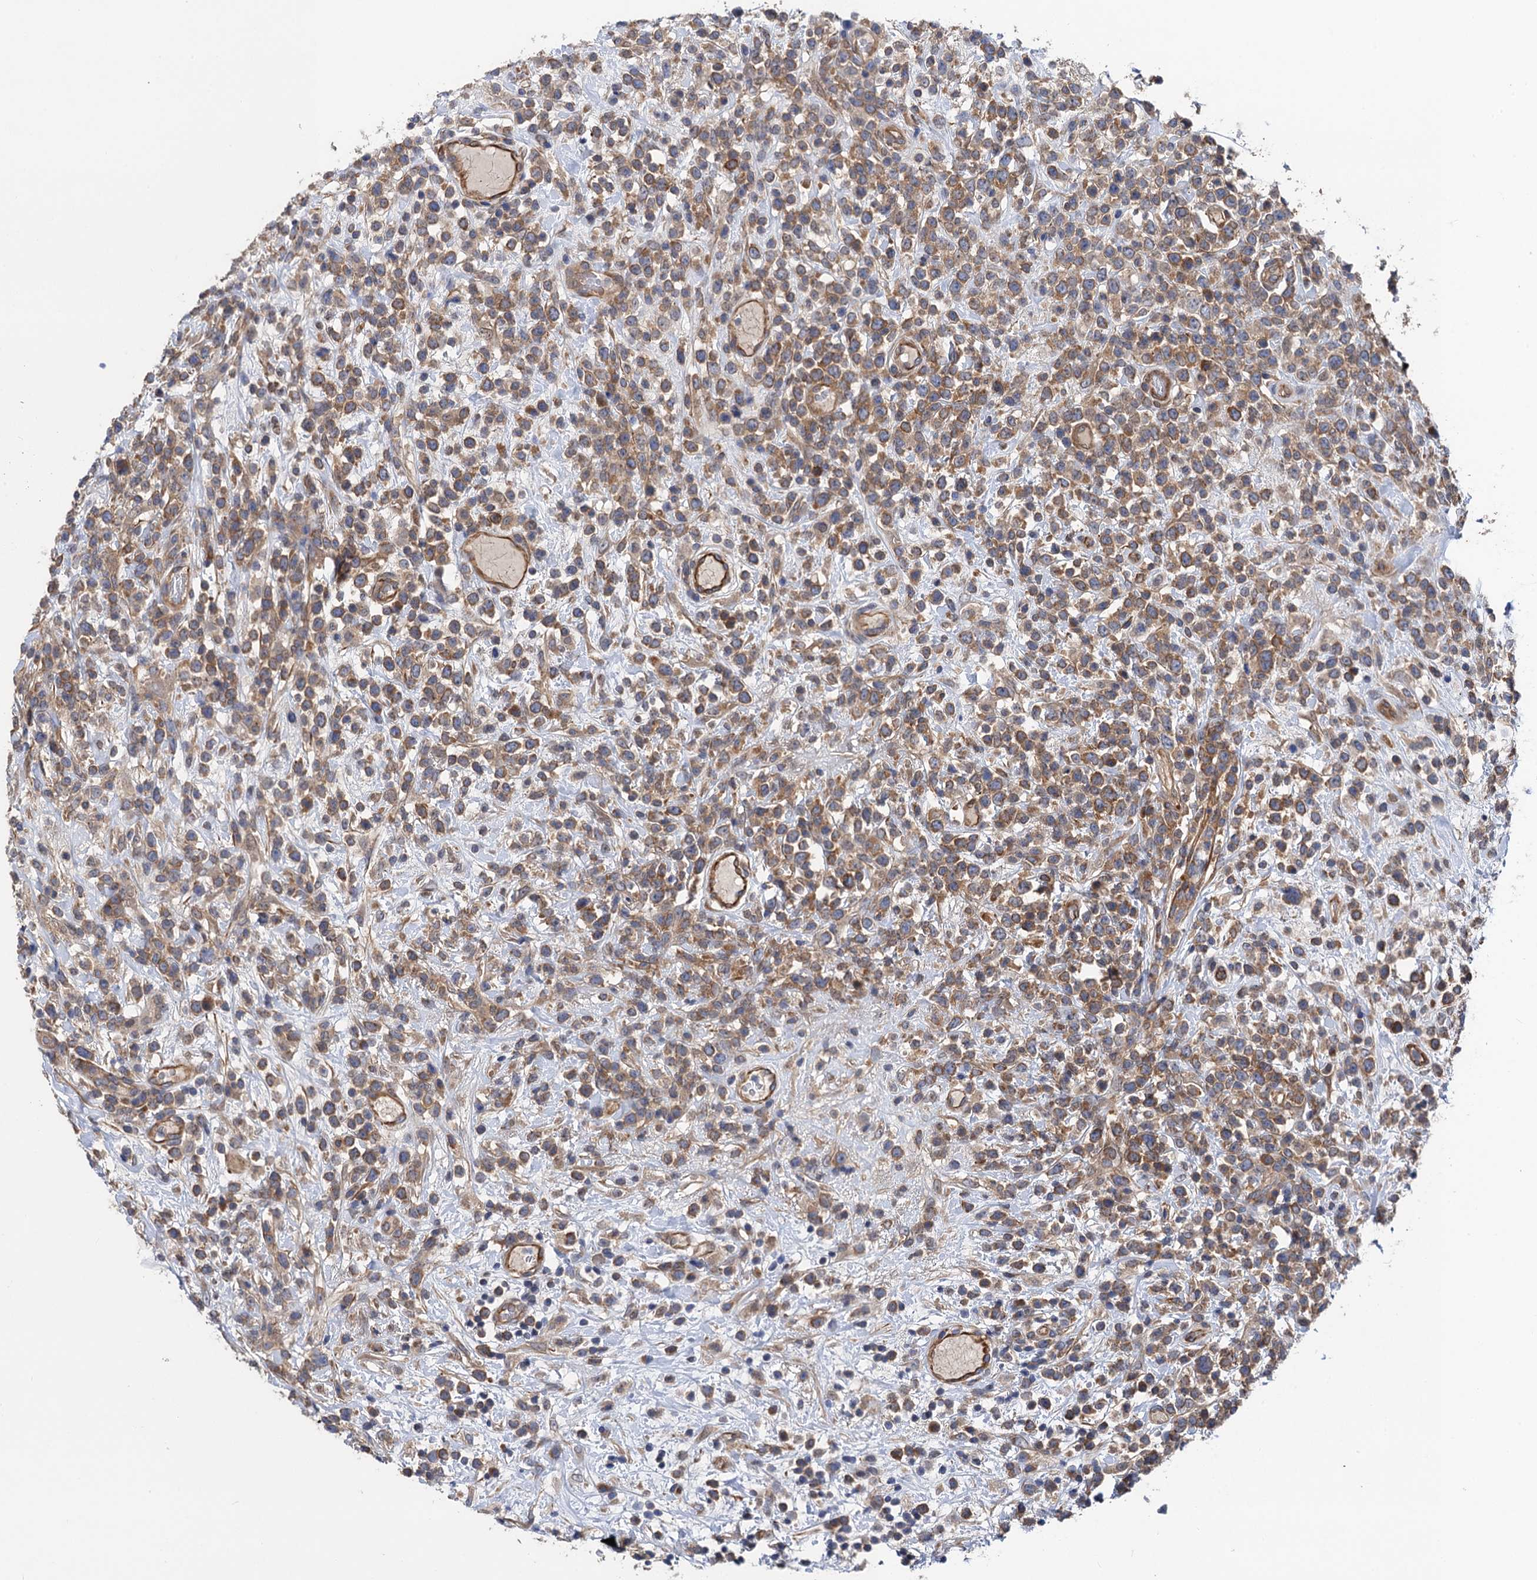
{"staining": {"intensity": "moderate", "quantity": ">75%", "location": "cytoplasmic/membranous"}, "tissue": "lymphoma", "cell_type": "Tumor cells", "image_type": "cancer", "snomed": [{"axis": "morphology", "description": "Malignant lymphoma, non-Hodgkin's type, High grade"}, {"axis": "topography", "description": "Colon"}], "caption": "Human lymphoma stained for a protein (brown) reveals moderate cytoplasmic/membranous positive staining in about >75% of tumor cells.", "gene": "PJA2", "patient": {"sex": "female", "age": 53}}